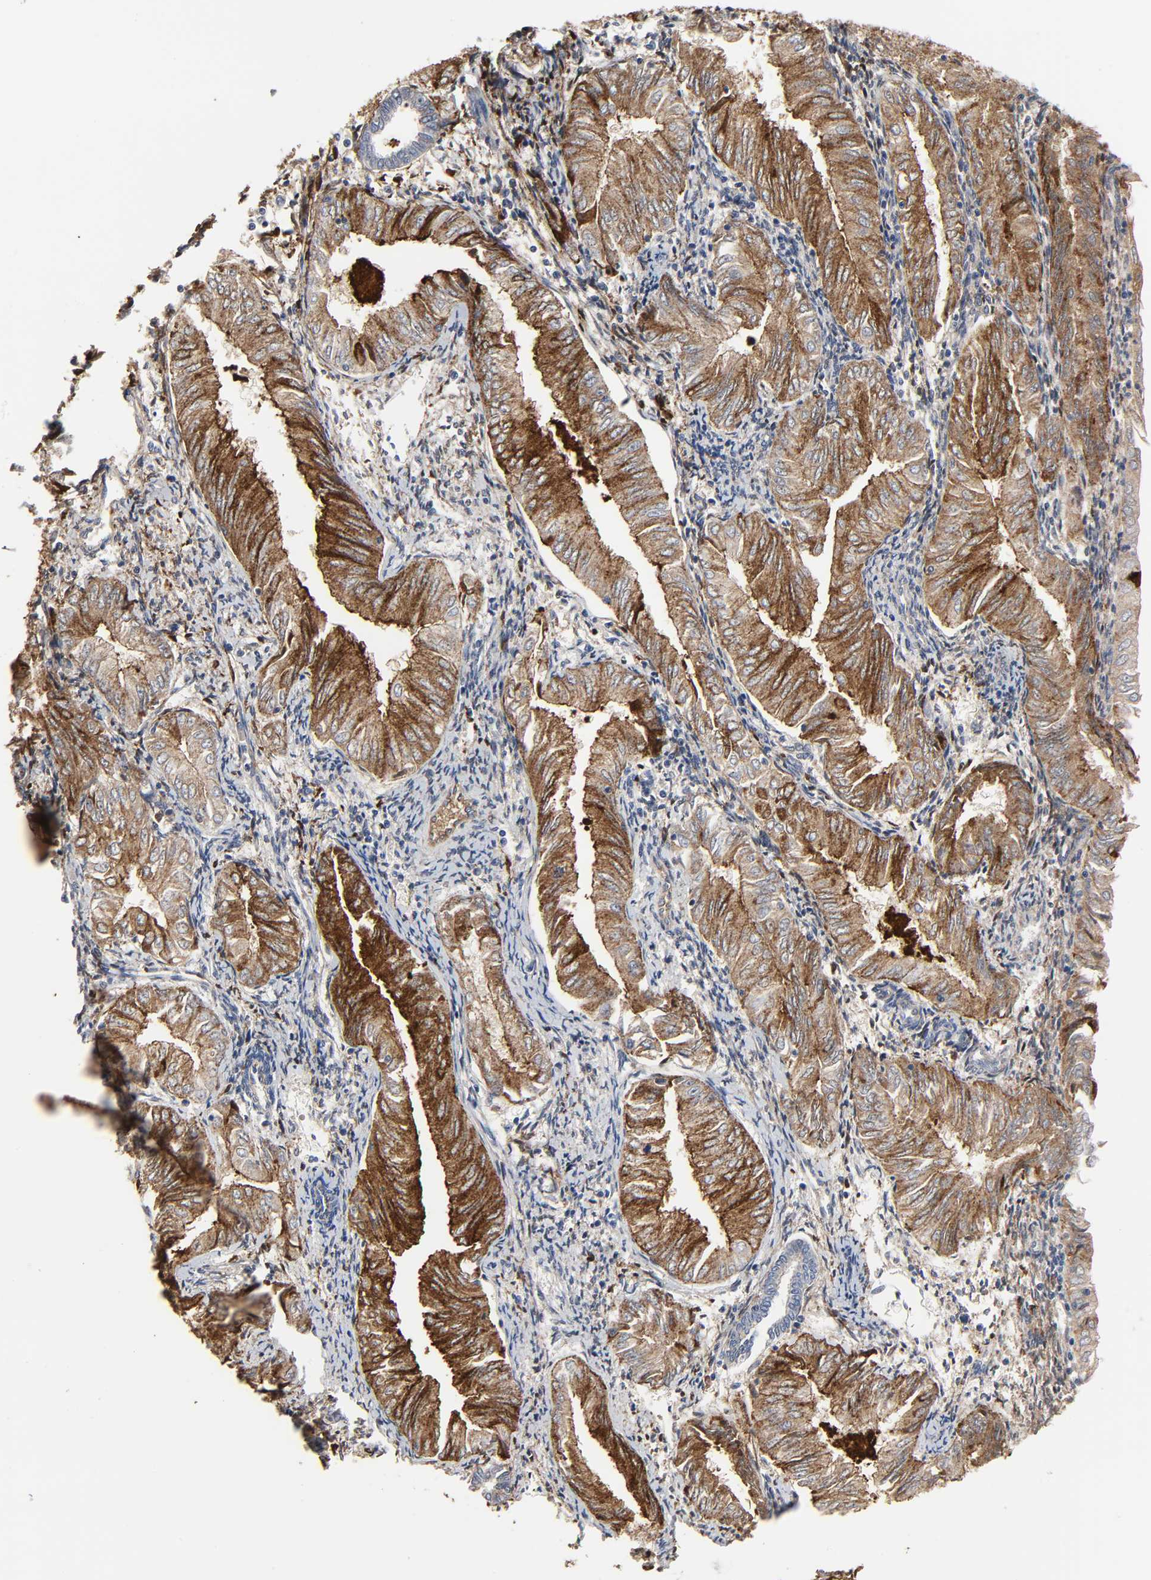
{"staining": {"intensity": "moderate", "quantity": ">75%", "location": "cytoplasmic/membranous"}, "tissue": "endometrial cancer", "cell_type": "Tumor cells", "image_type": "cancer", "snomed": [{"axis": "morphology", "description": "Adenocarcinoma, NOS"}, {"axis": "topography", "description": "Endometrium"}], "caption": "Immunohistochemical staining of adenocarcinoma (endometrial) shows medium levels of moderate cytoplasmic/membranous expression in about >75% of tumor cells.", "gene": "FBLN1", "patient": {"sex": "female", "age": 53}}